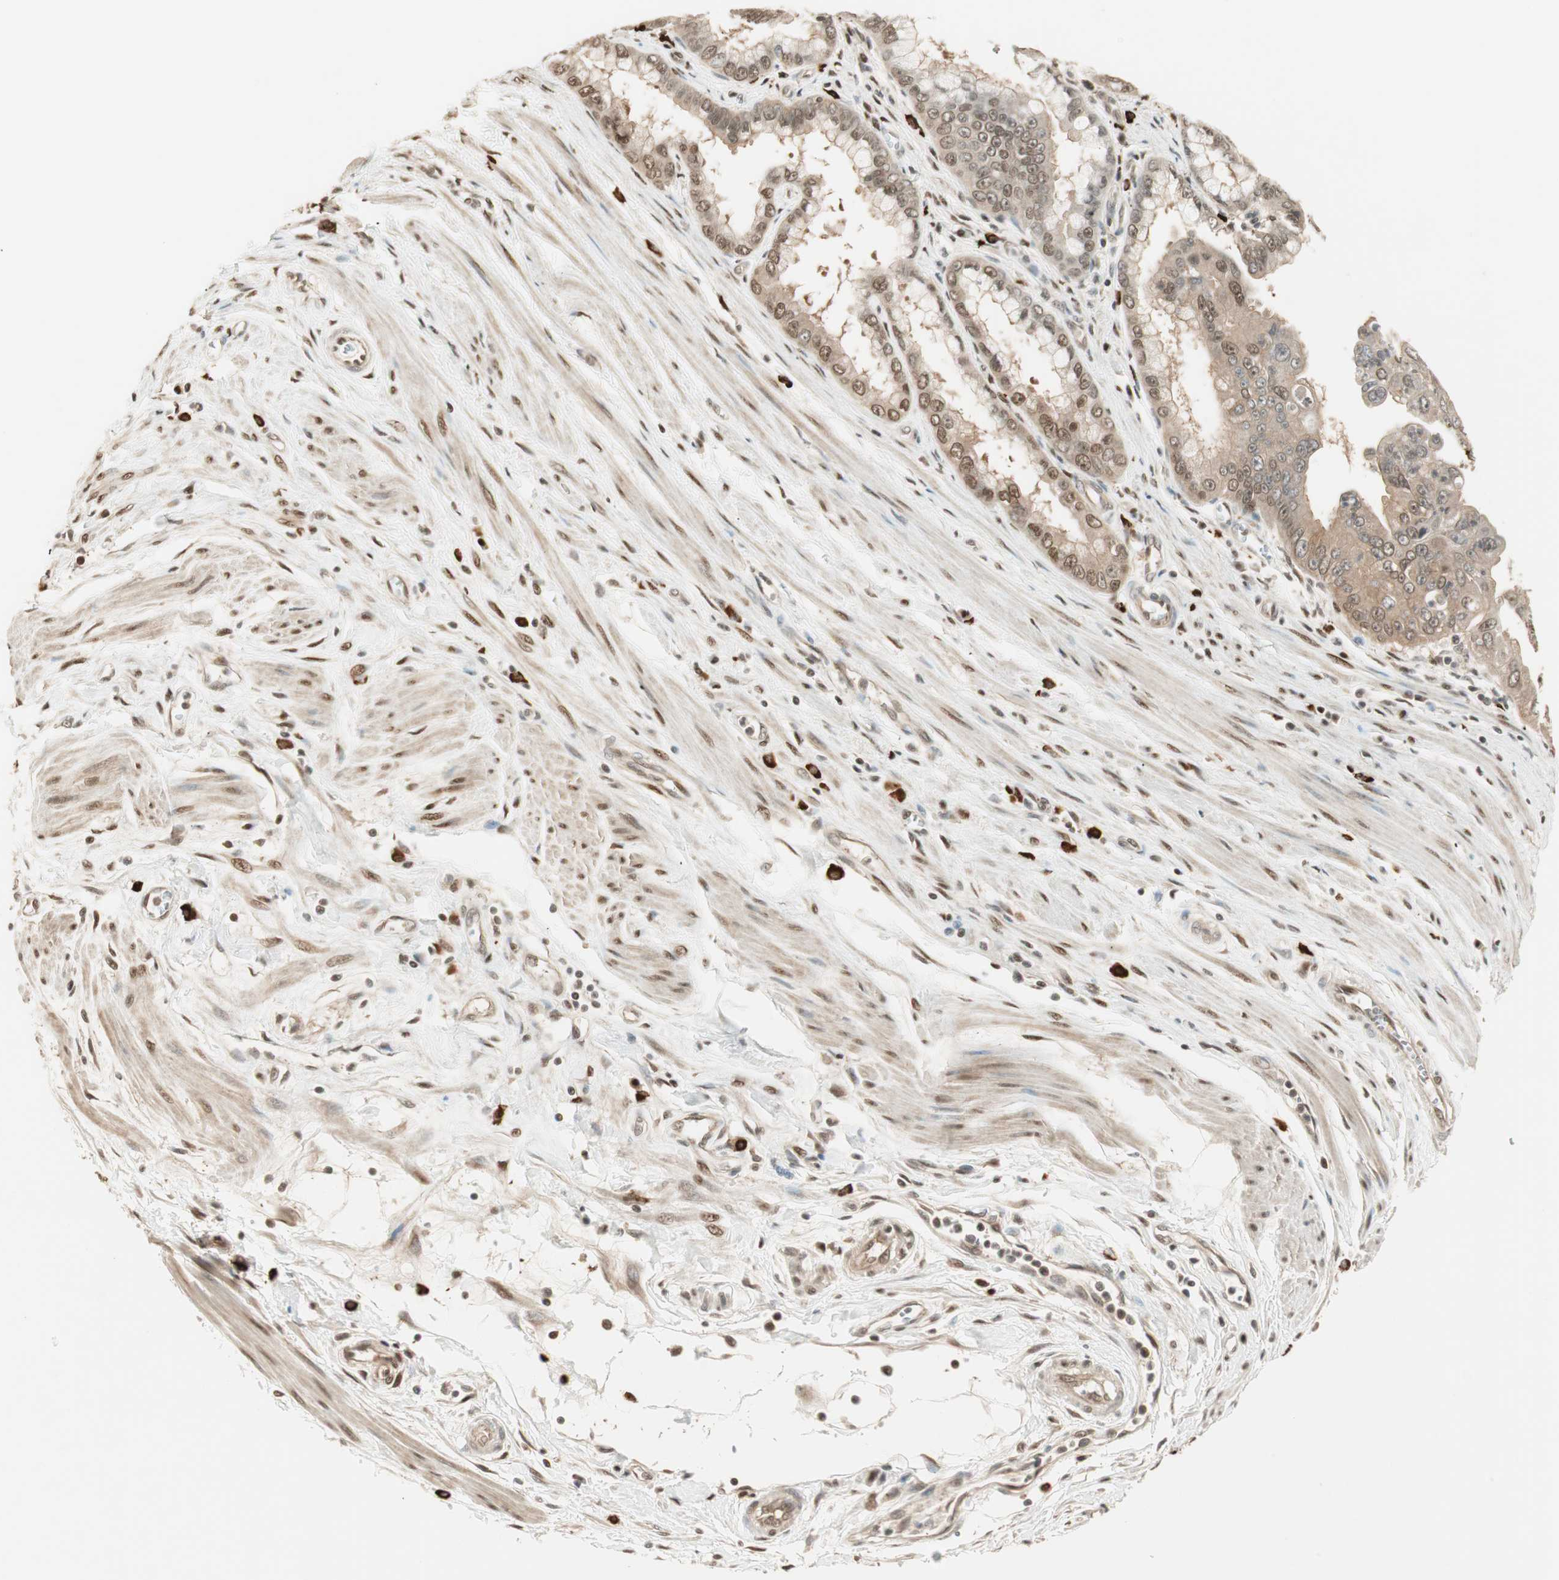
{"staining": {"intensity": "moderate", "quantity": ">75%", "location": "cytoplasmic/membranous,nuclear"}, "tissue": "pancreatic cancer", "cell_type": "Tumor cells", "image_type": "cancer", "snomed": [{"axis": "morphology", "description": "Normal tissue, NOS"}, {"axis": "topography", "description": "Lymph node"}], "caption": "The image displays a brown stain indicating the presence of a protein in the cytoplasmic/membranous and nuclear of tumor cells in pancreatic cancer. The staining was performed using DAB (3,3'-diaminobenzidine) to visualize the protein expression in brown, while the nuclei were stained in blue with hematoxylin (Magnification: 20x).", "gene": "ZNF443", "patient": {"sex": "male", "age": 50}}